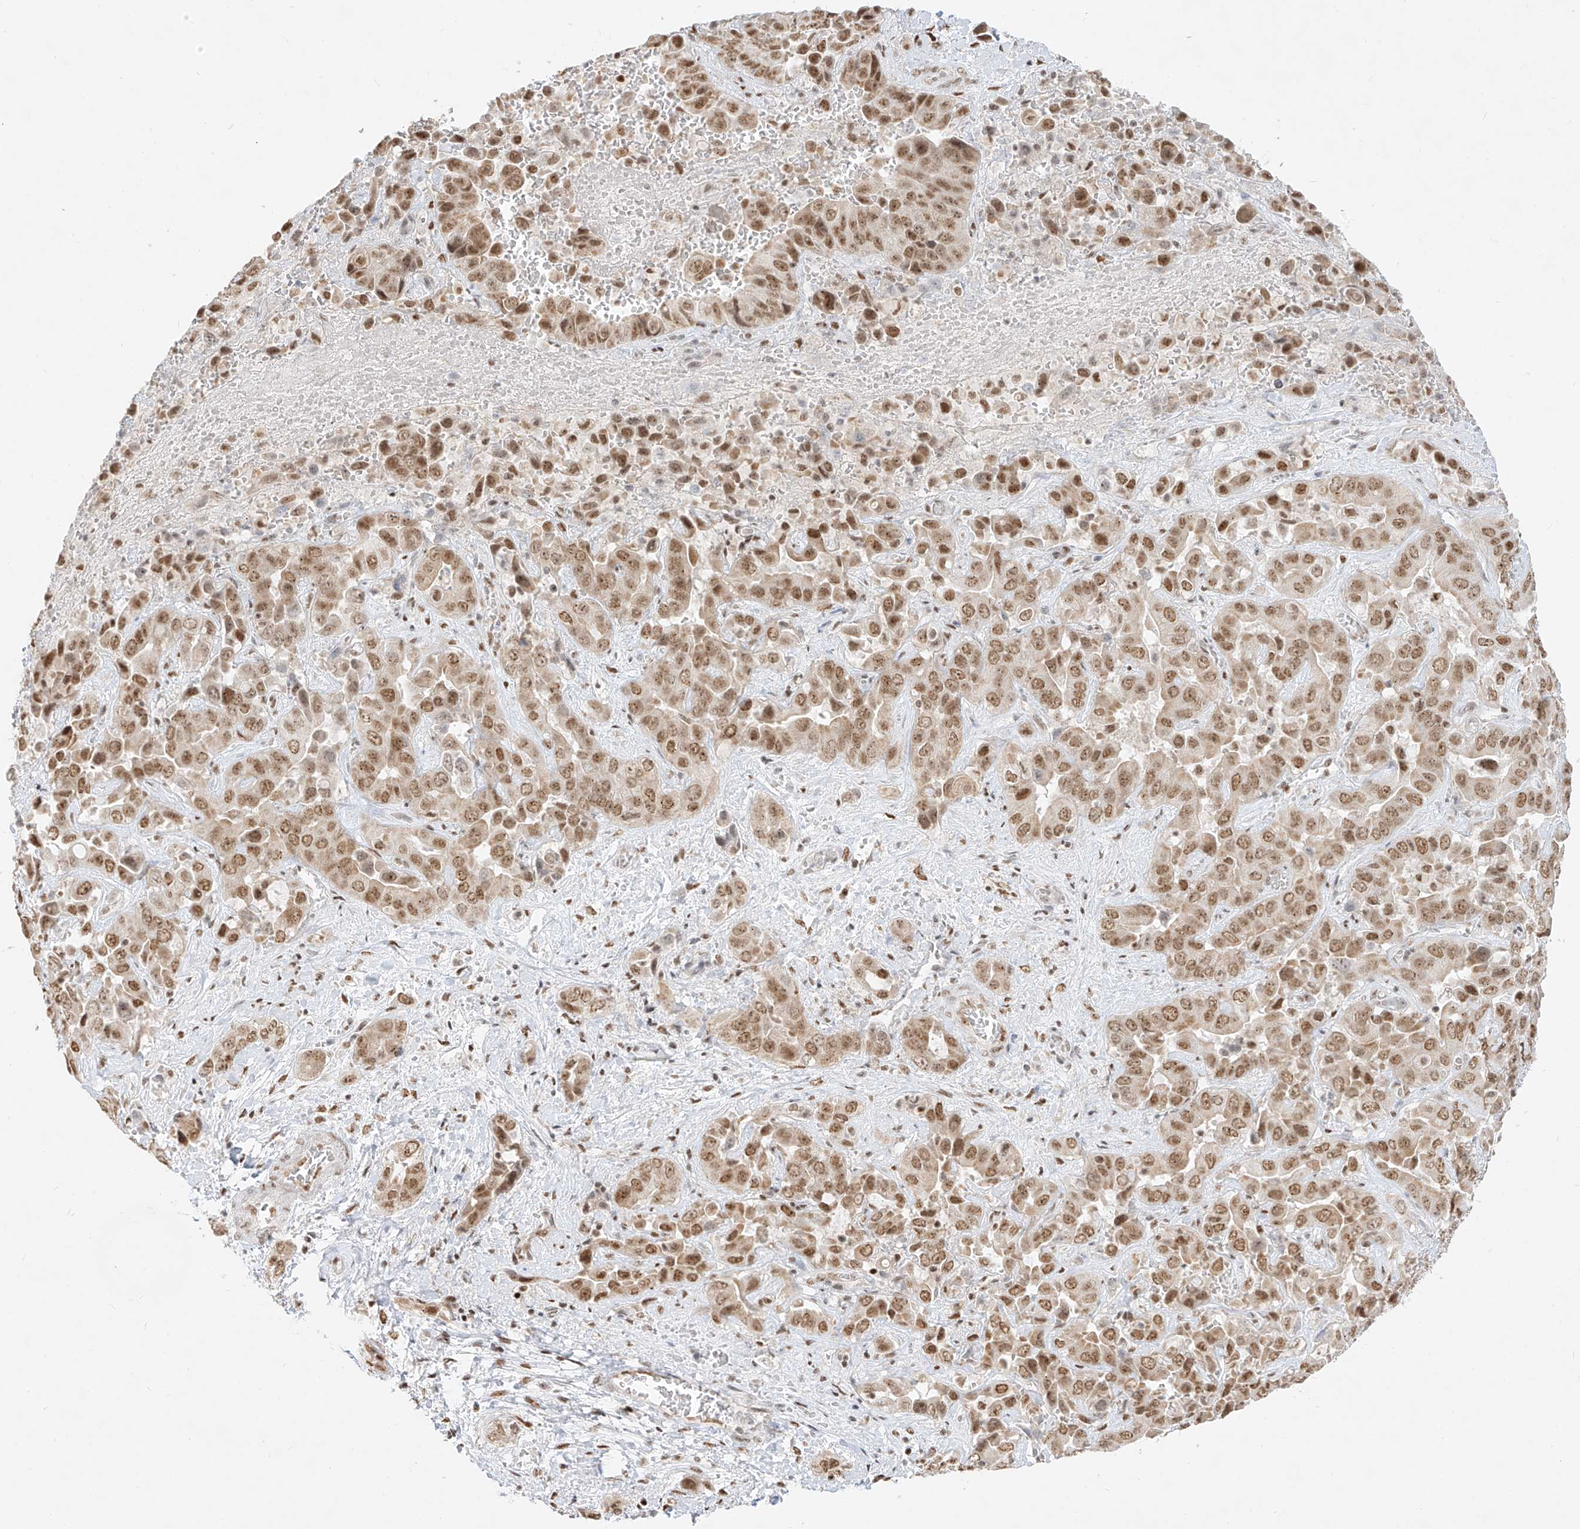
{"staining": {"intensity": "moderate", "quantity": ">75%", "location": "nuclear"}, "tissue": "liver cancer", "cell_type": "Tumor cells", "image_type": "cancer", "snomed": [{"axis": "morphology", "description": "Cholangiocarcinoma"}, {"axis": "topography", "description": "Liver"}], "caption": "Protein analysis of cholangiocarcinoma (liver) tissue displays moderate nuclear expression in about >75% of tumor cells.", "gene": "NHSL1", "patient": {"sex": "female", "age": 52}}